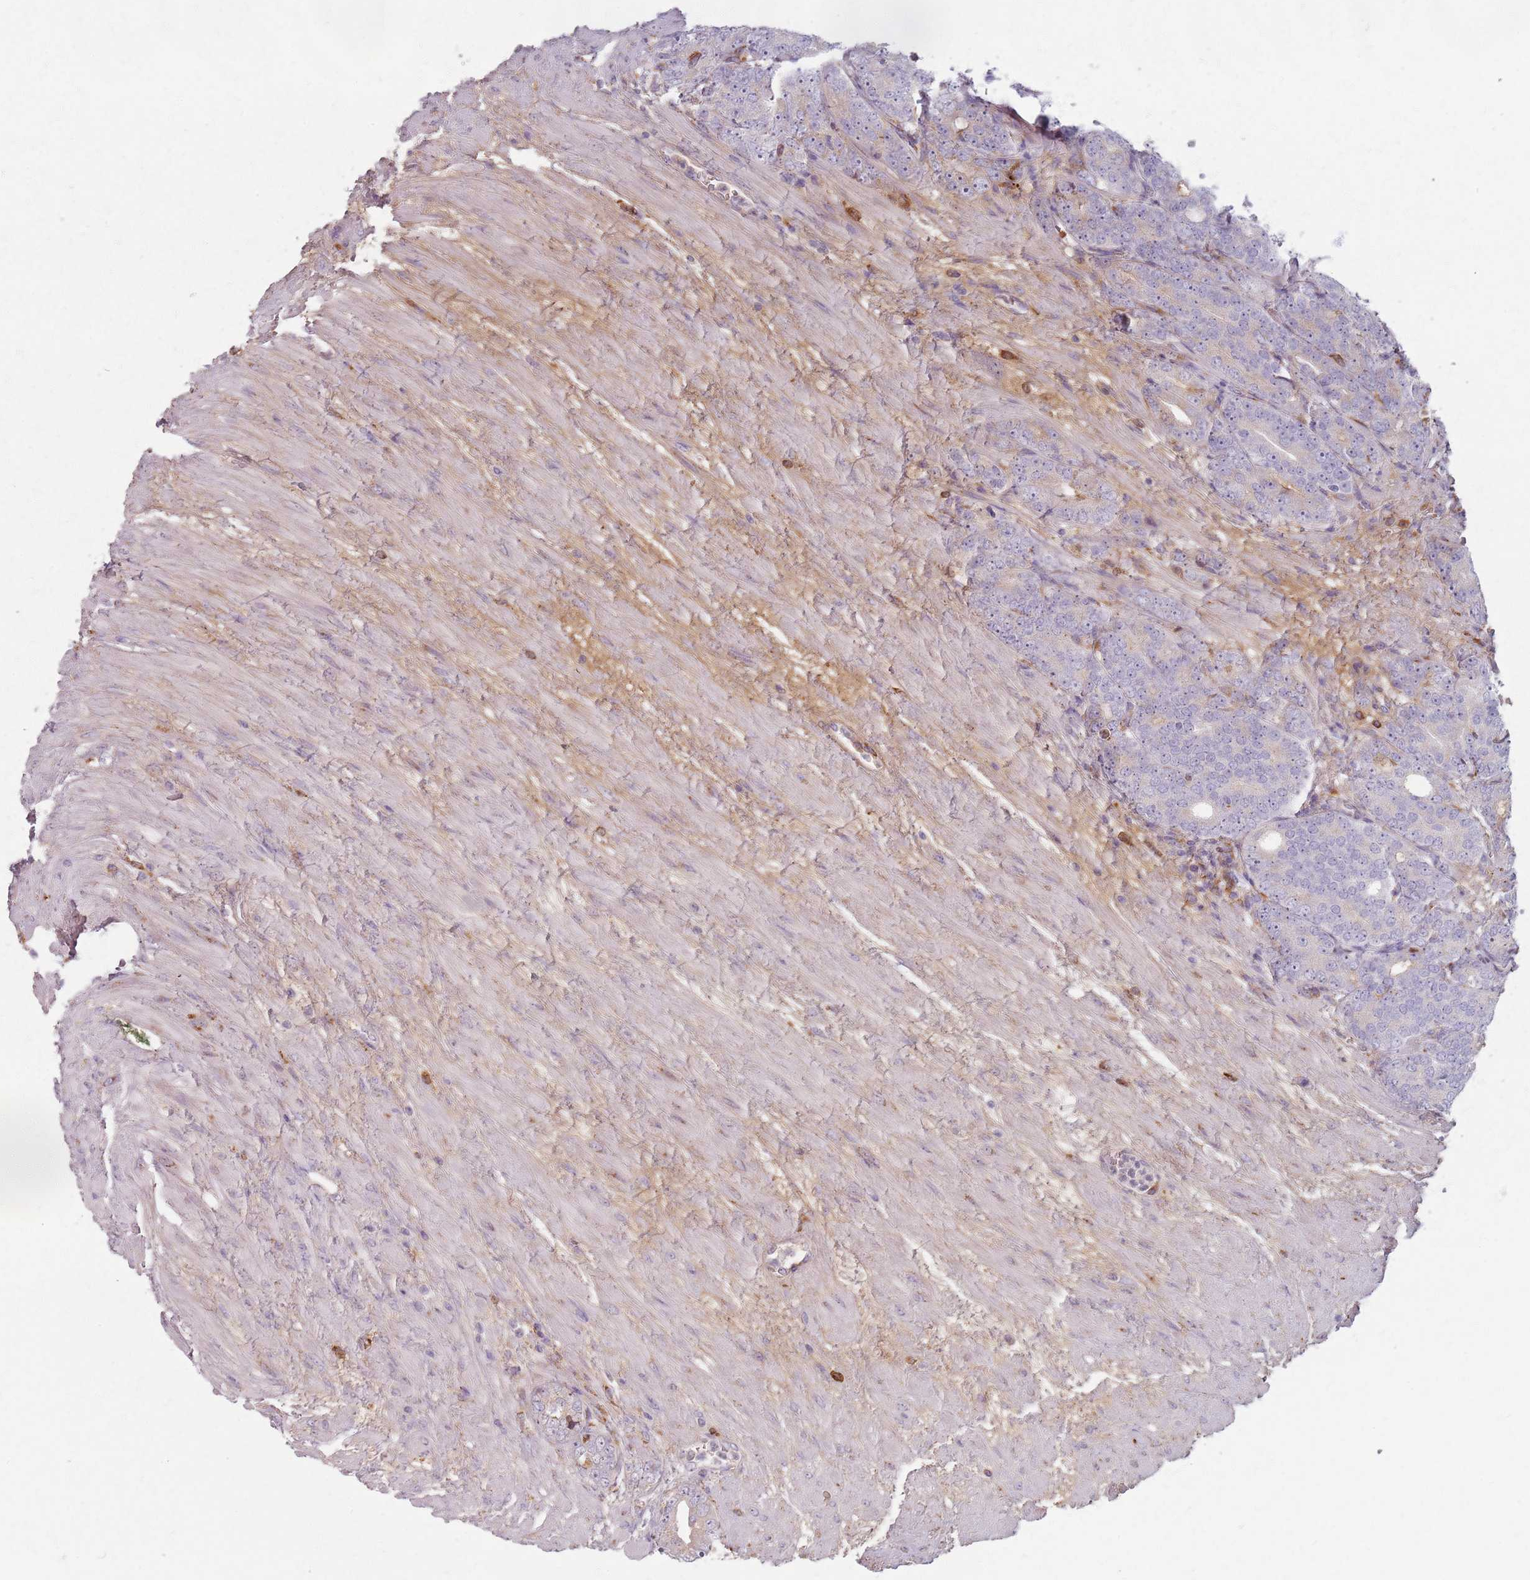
{"staining": {"intensity": "negative", "quantity": "none", "location": "none"}, "tissue": "prostate cancer", "cell_type": "Tumor cells", "image_type": "cancer", "snomed": [{"axis": "morphology", "description": "Adenocarcinoma, High grade"}, {"axis": "topography", "description": "Prostate"}], "caption": "A high-resolution image shows IHC staining of high-grade adenocarcinoma (prostate), which shows no significant positivity in tumor cells.", "gene": "COLGALT1", "patient": {"sex": "male", "age": 64}}